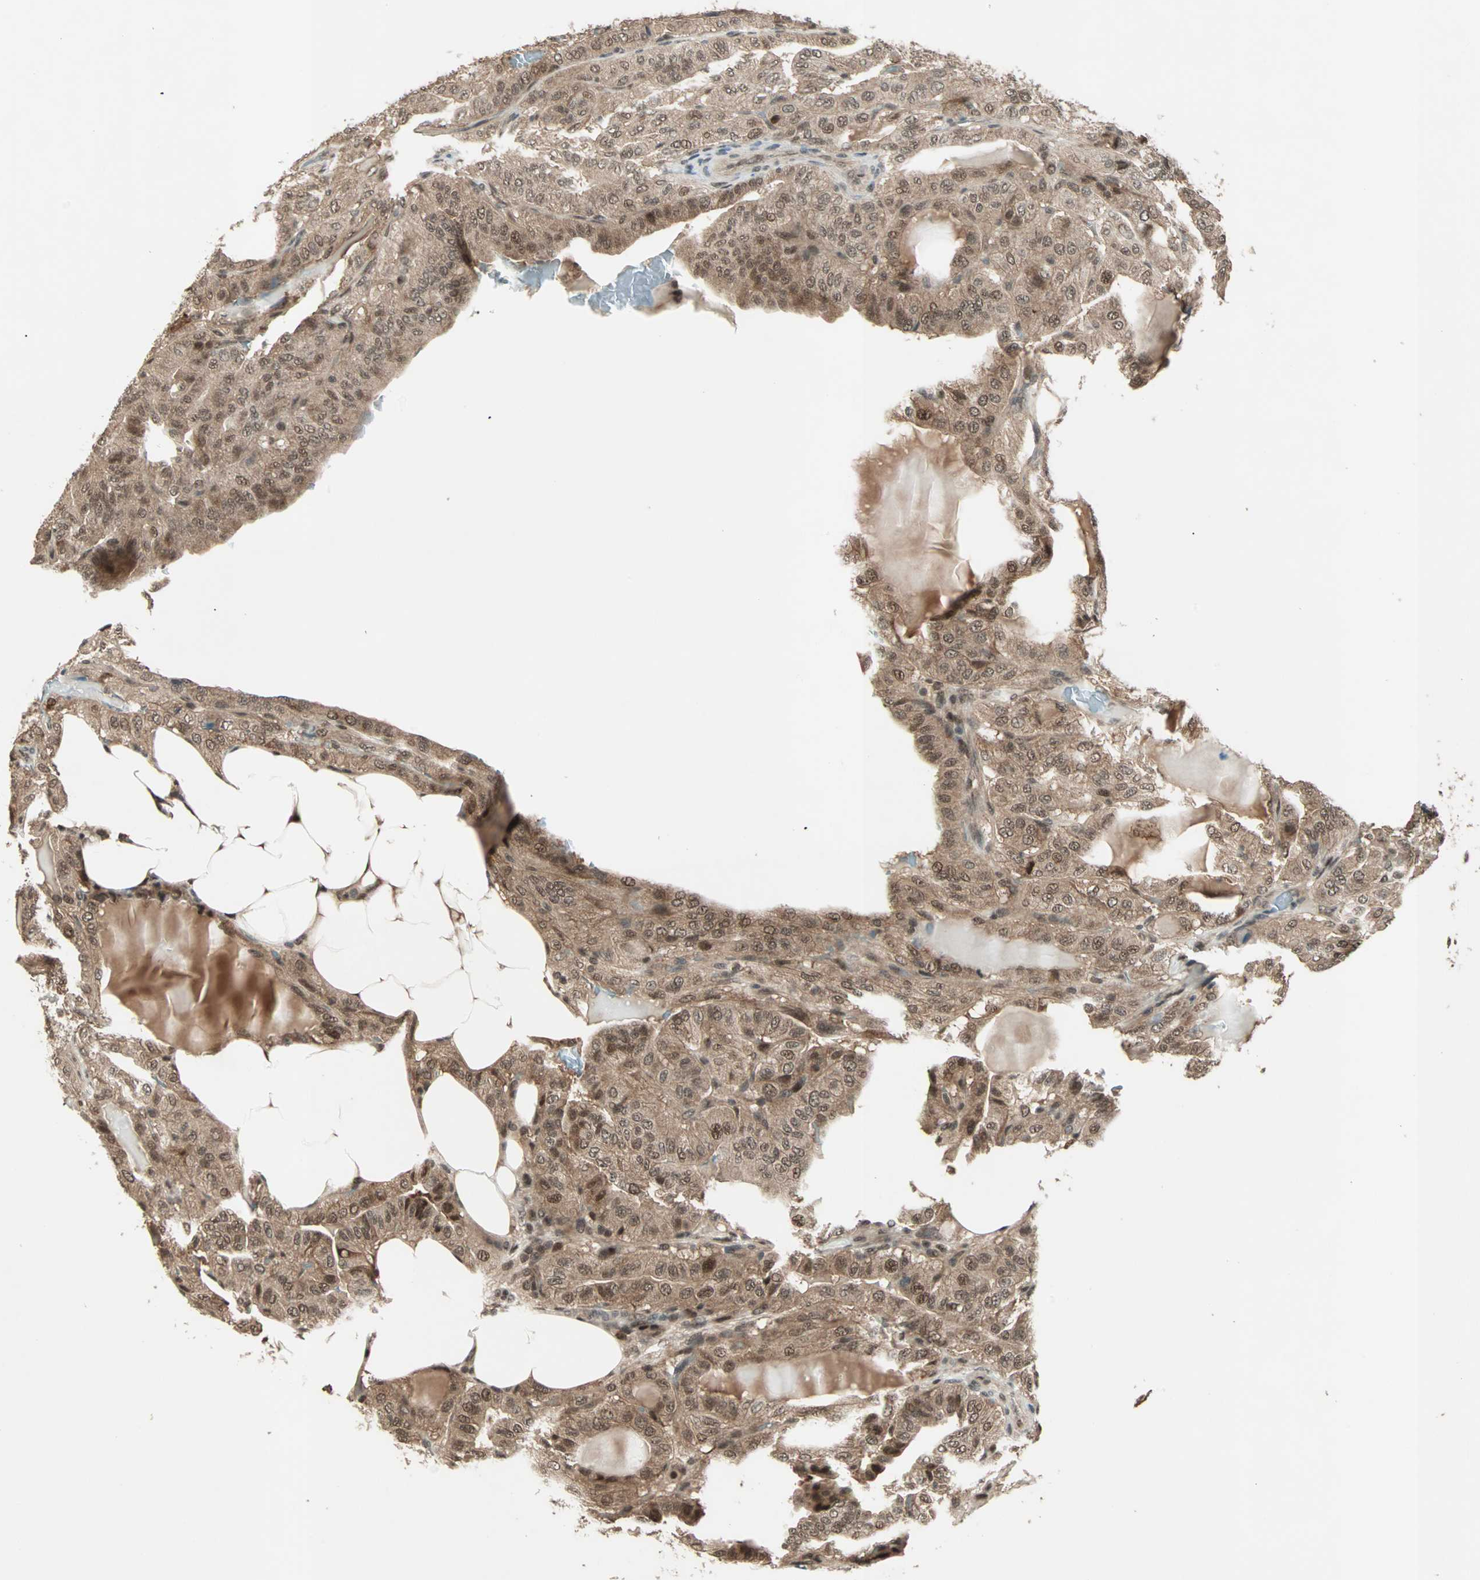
{"staining": {"intensity": "moderate", "quantity": ">75%", "location": "cytoplasmic/membranous"}, "tissue": "thyroid cancer", "cell_type": "Tumor cells", "image_type": "cancer", "snomed": [{"axis": "morphology", "description": "Papillary adenocarcinoma, NOS"}, {"axis": "topography", "description": "Thyroid gland"}], "caption": "DAB immunohistochemical staining of papillary adenocarcinoma (thyroid) demonstrates moderate cytoplasmic/membranous protein staining in about >75% of tumor cells.", "gene": "ZNF44", "patient": {"sex": "male", "age": 77}}